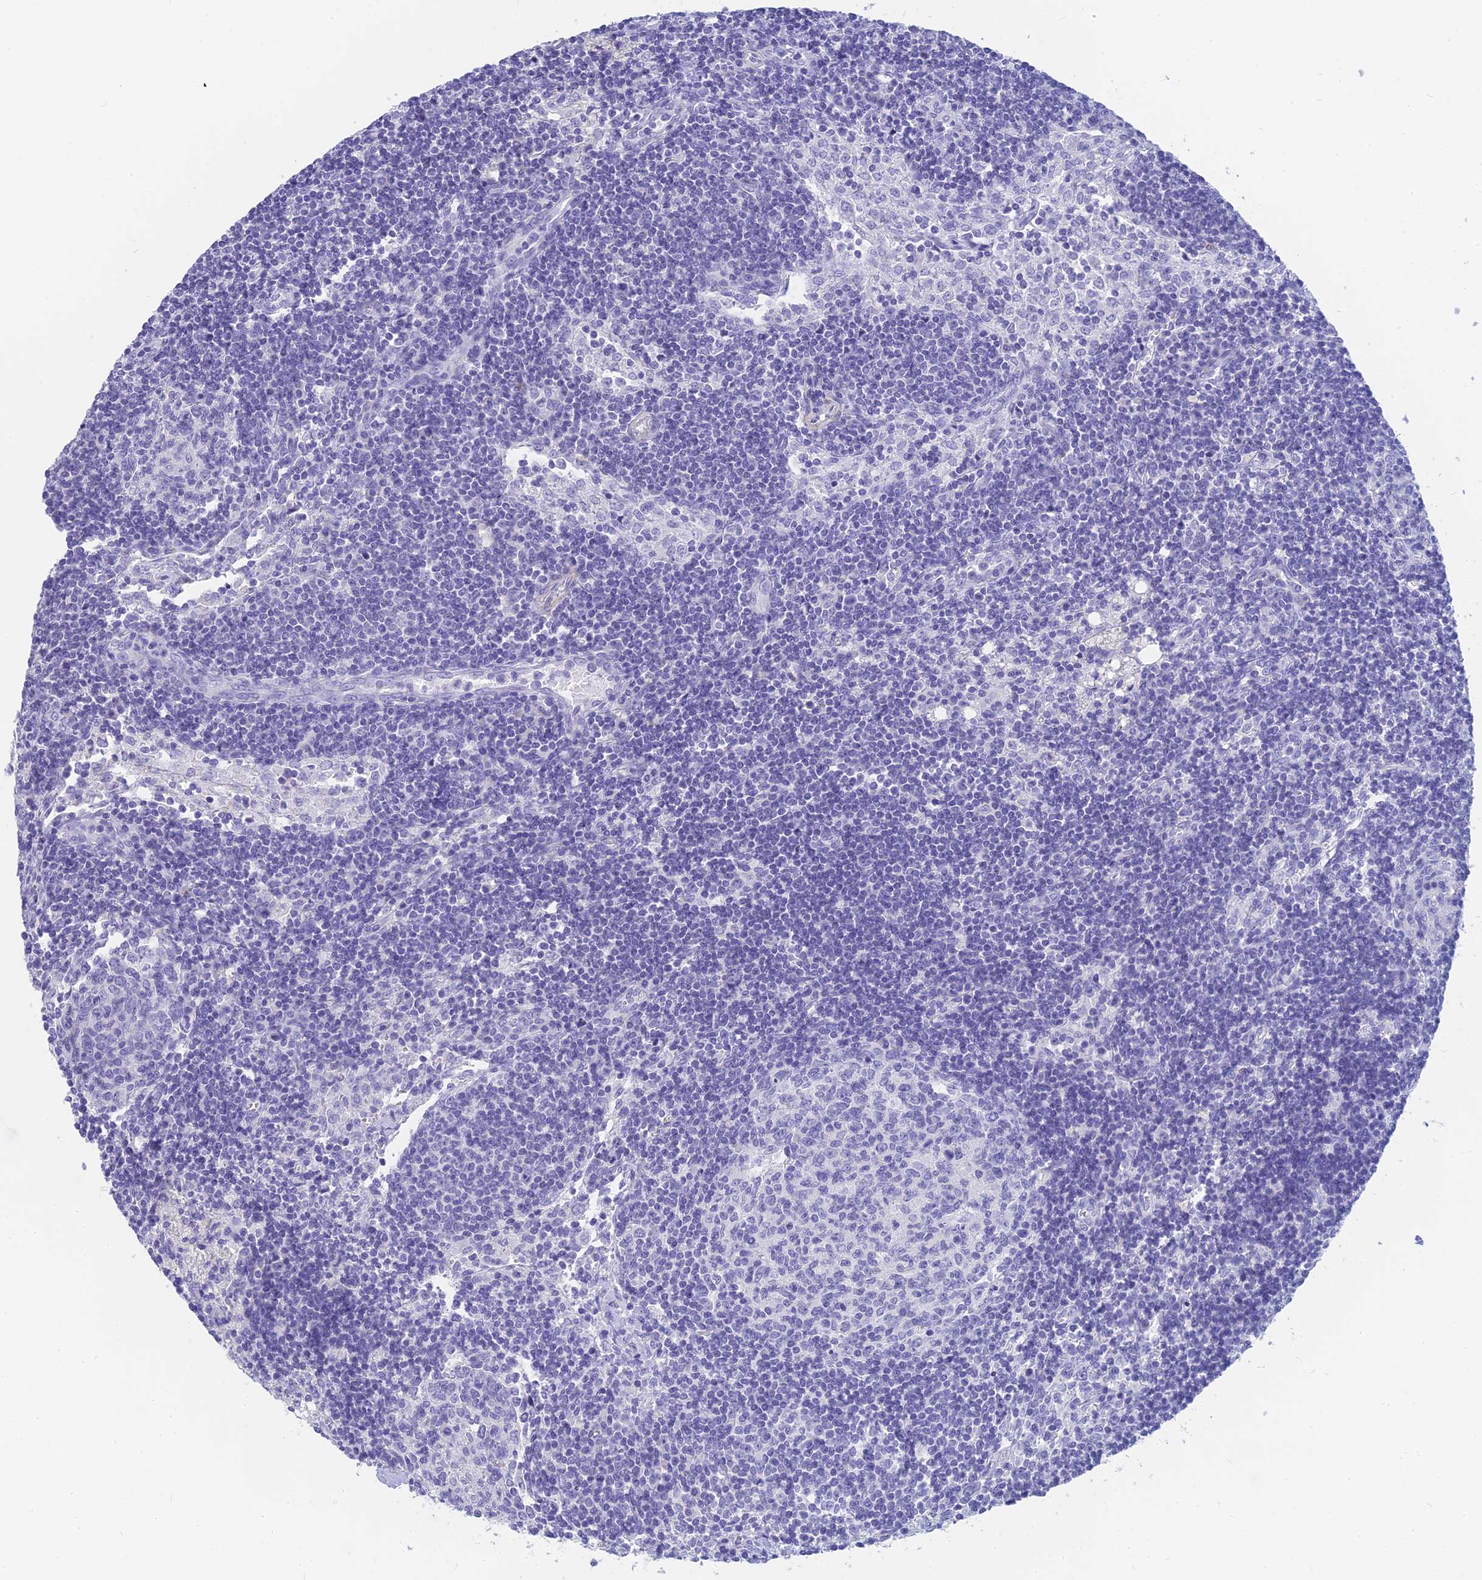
{"staining": {"intensity": "negative", "quantity": "none", "location": "none"}, "tissue": "lymph node", "cell_type": "Germinal center cells", "image_type": "normal", "snomed": [{"axis": "morphology", "description": "Normal tissue, NOS"}, {"axis": "topography", "description": "Lymph node"}], "caption": "The photomicrograph demonstrates no significant staining in germinal center cells of lymph node. (DAB immunohistochemistry (IHC) visualized using brightfield microscopy, high magnification).", "gene": "SLC36A2", "patient": {"sex": "female", "age": 73}}